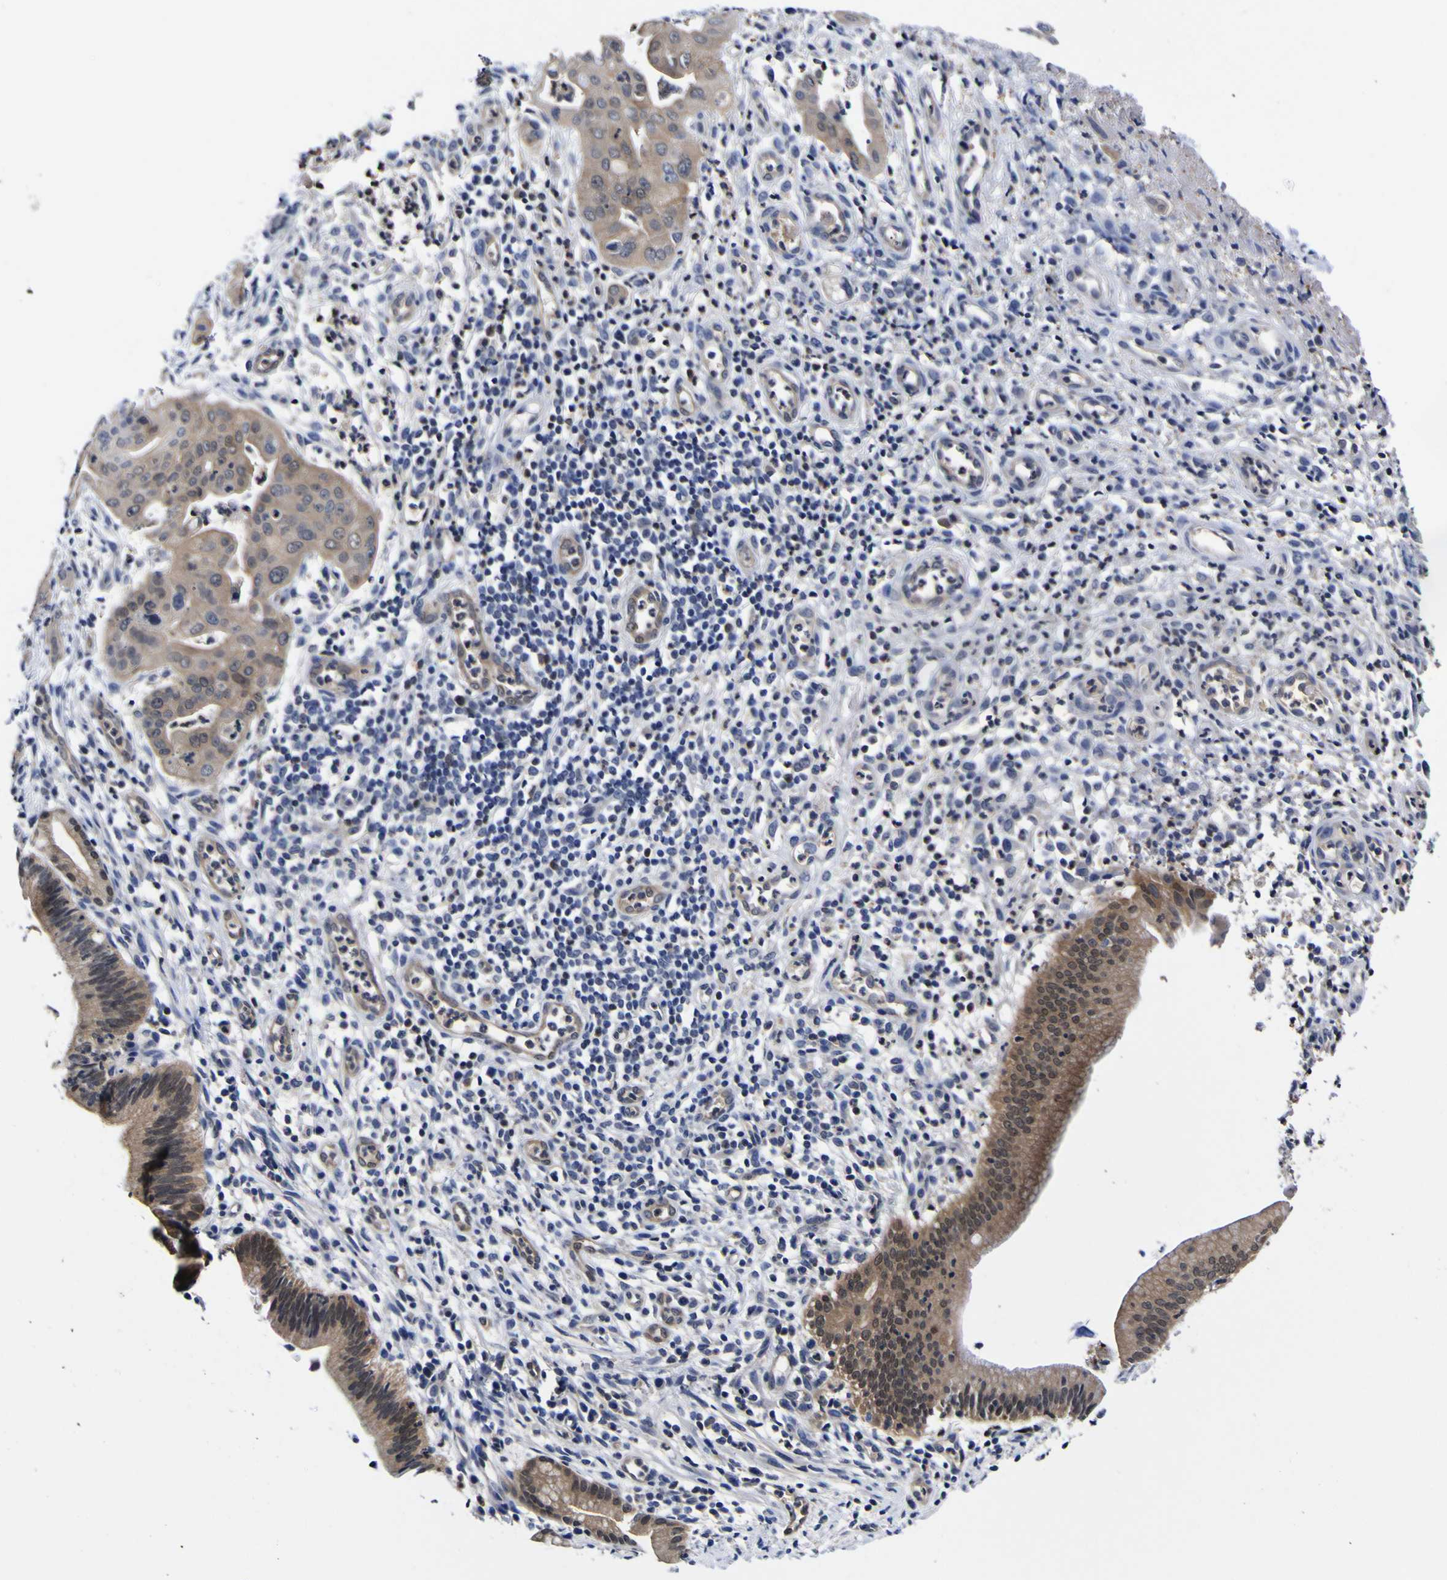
{"staining": {"intensity": "moderate", "quantity": "25%-75%", "location": "cytoplasmic/membranous"}, "tissue": "pancreatic cancer", "cell_type": "Tumor cells", "image_type": "cancer", "snomed": [{"axis": "morphology", "description": "Adenocarcinoma, NOS"}, {"axis": "topography", "description": "Pancreas"}], "caption": "The photomicrograph exhibits immunohistochemical staining of pancreatic cancer. There is moderate cytoplasmic/membranous positivity is identified in about 25%-75% of tumor cells. The staining was performed using DAB, with brown indicating positive protein expression. Nuclei are stained blue with hematoxylin.", "gene": "CASP6", "patient": {"sex": "female", "age": 75}}